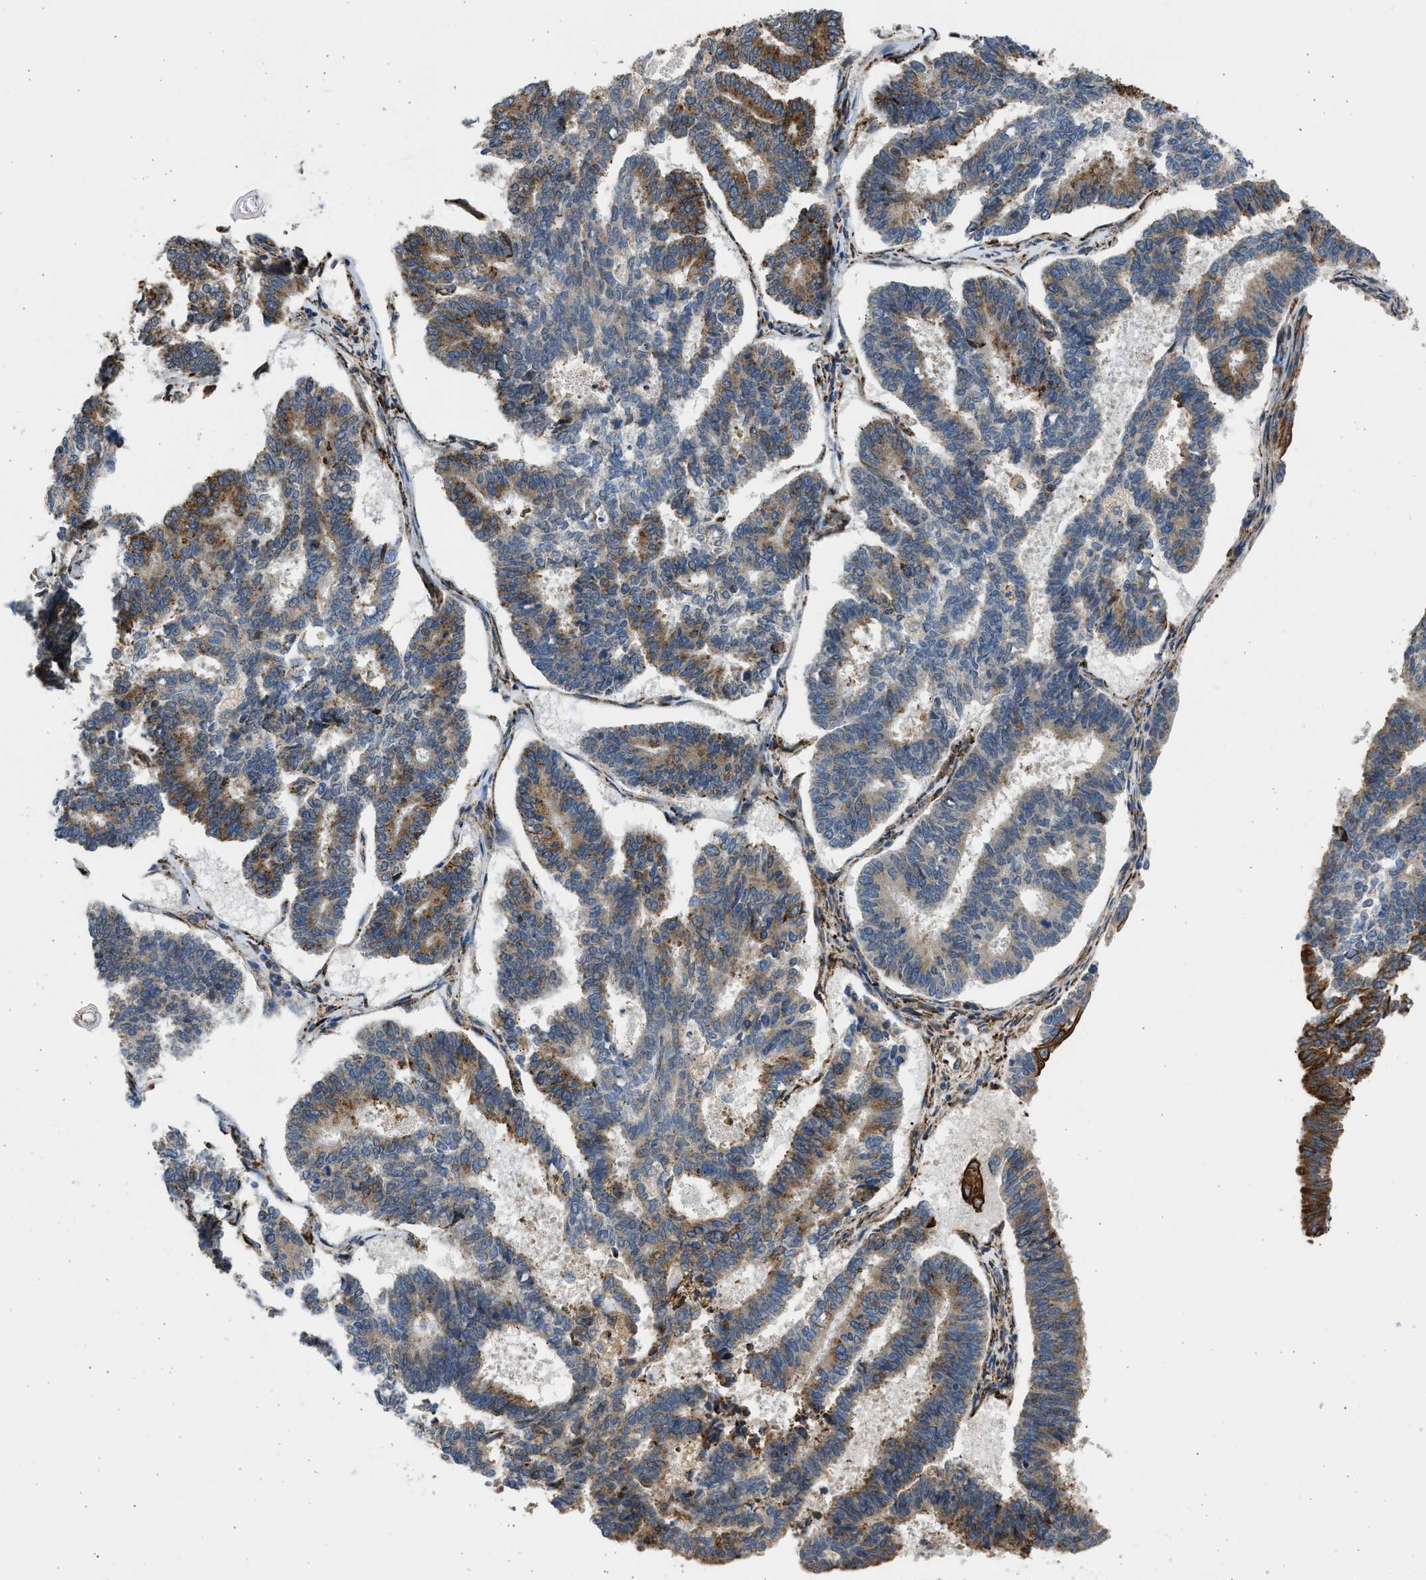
{"staining": {"intensity": "moderate", "quantity": "<25%", "location": "cytoplasmic/membranous"}, "tissue": "endometrial cancer", "cell_type": "Tumor cells", "image_type": "cancer", "snomed": [{"axis": "morphology", "description": "Adenocarcinoma, NOS"}, {"axis": "topography", "description": "Endometrium"}], "caption": "A micrograph of adenocarcinoma (endometrial) stained for a protein exhibits moderate cytoplasmic/membranous brown staining in tumor cells.", "gene": "PLD2", "patient": {"sex": "female", "age": 70}}